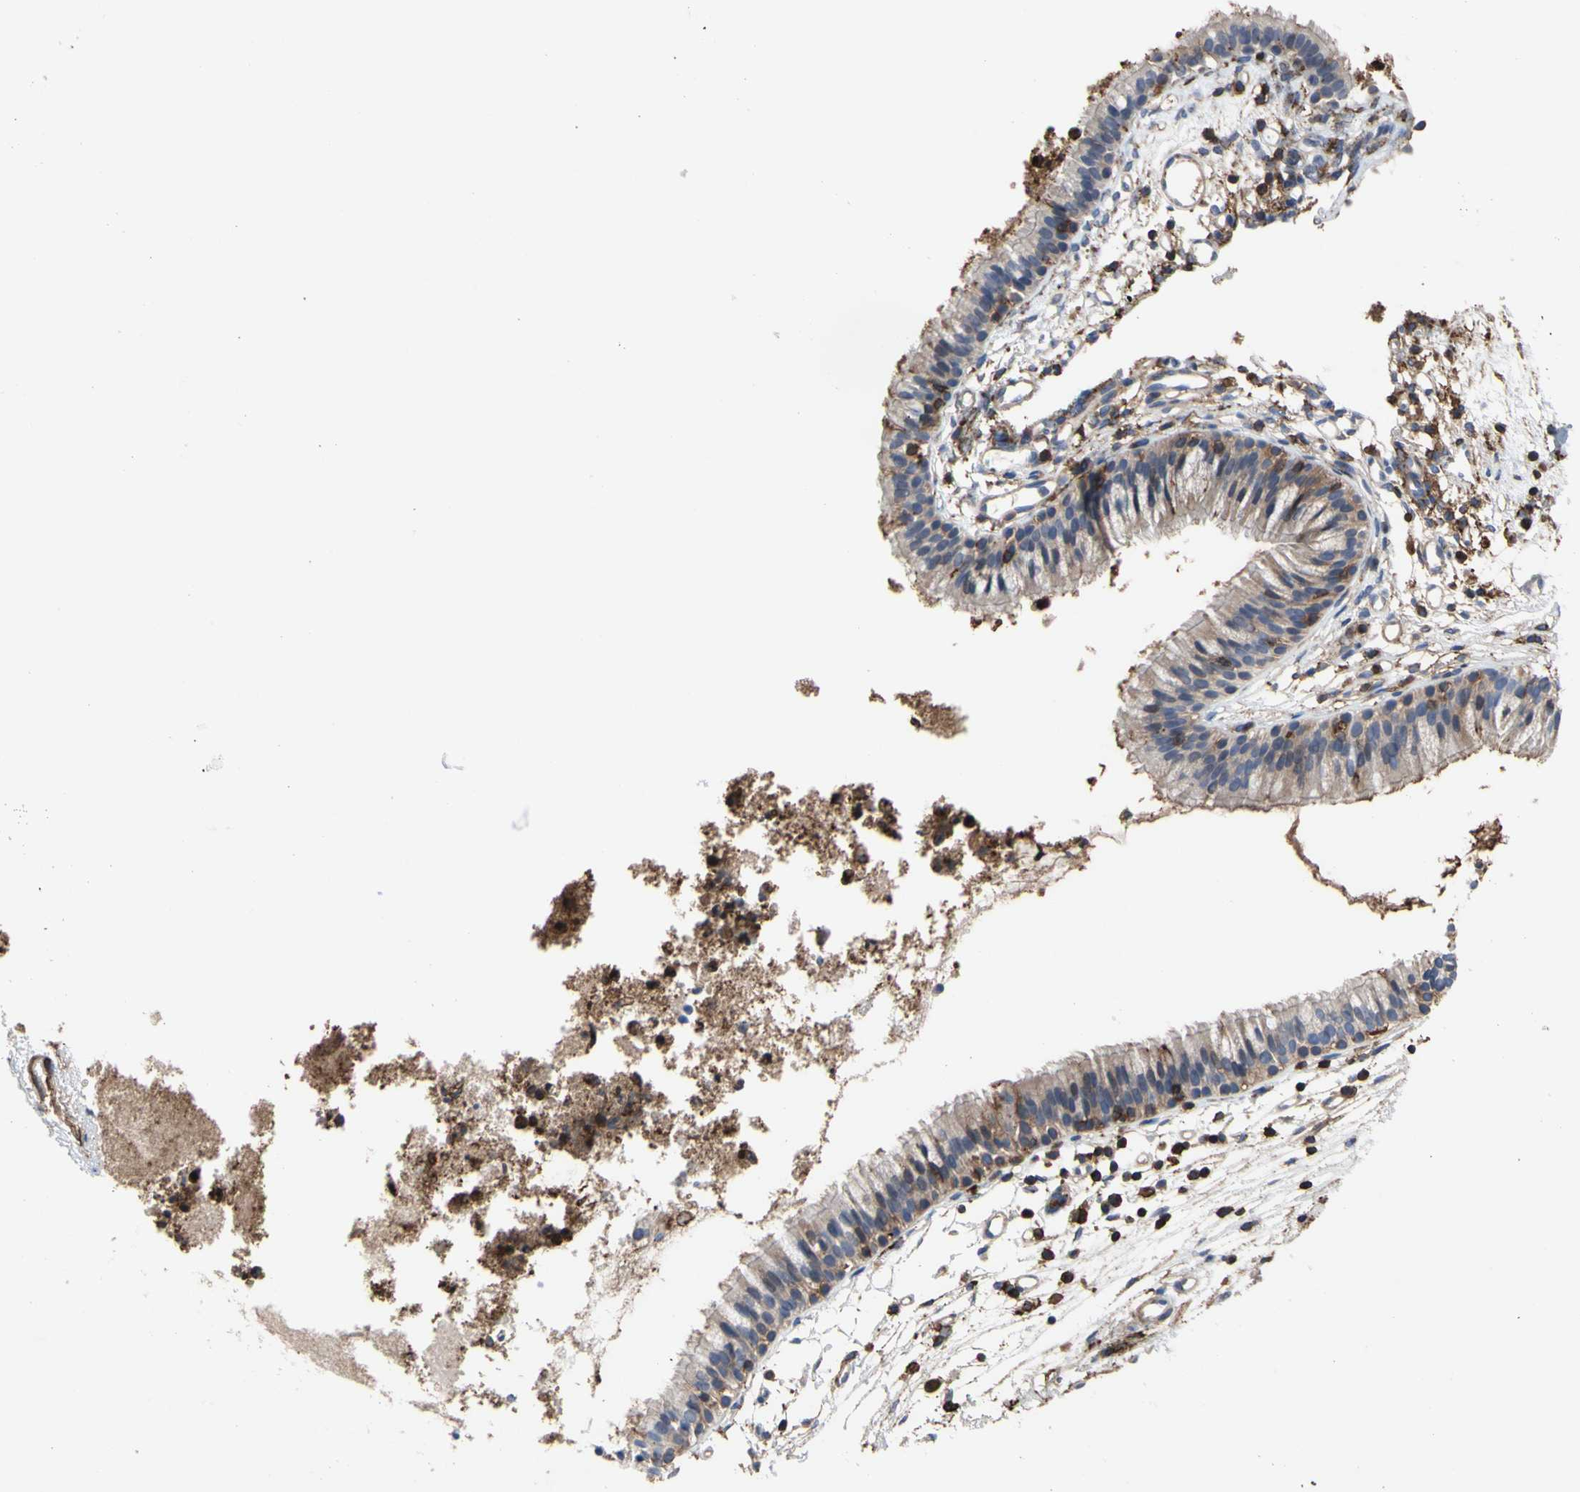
{"staining": {"intensity": "weak", "quantity": "25%-75%", "location": "cytoplasmic/membranous"}, "tissue": "nasopharynx", "cell_type": "Respiratory epithelial cells", "image_type": "normal", "snomed": [{"axis": "morphology", "description": "Normal tissue, NOS"}, {"axis": "topography", "description": "Nasopharynx"}], "caption": "Immunohistochemistry photomicrograph of normal nasopharynx: nasopharynx stained using immunohistochemistry (IHC) exhibits low levels of weak protein expression localized specifically in the cytoplasmic/membranous of respiratory epithelial cells, appearing as a cytoplasmic/membranous brown color.", "gene": "ANXA6", "patient": {"sex": "male", "age": 21}}